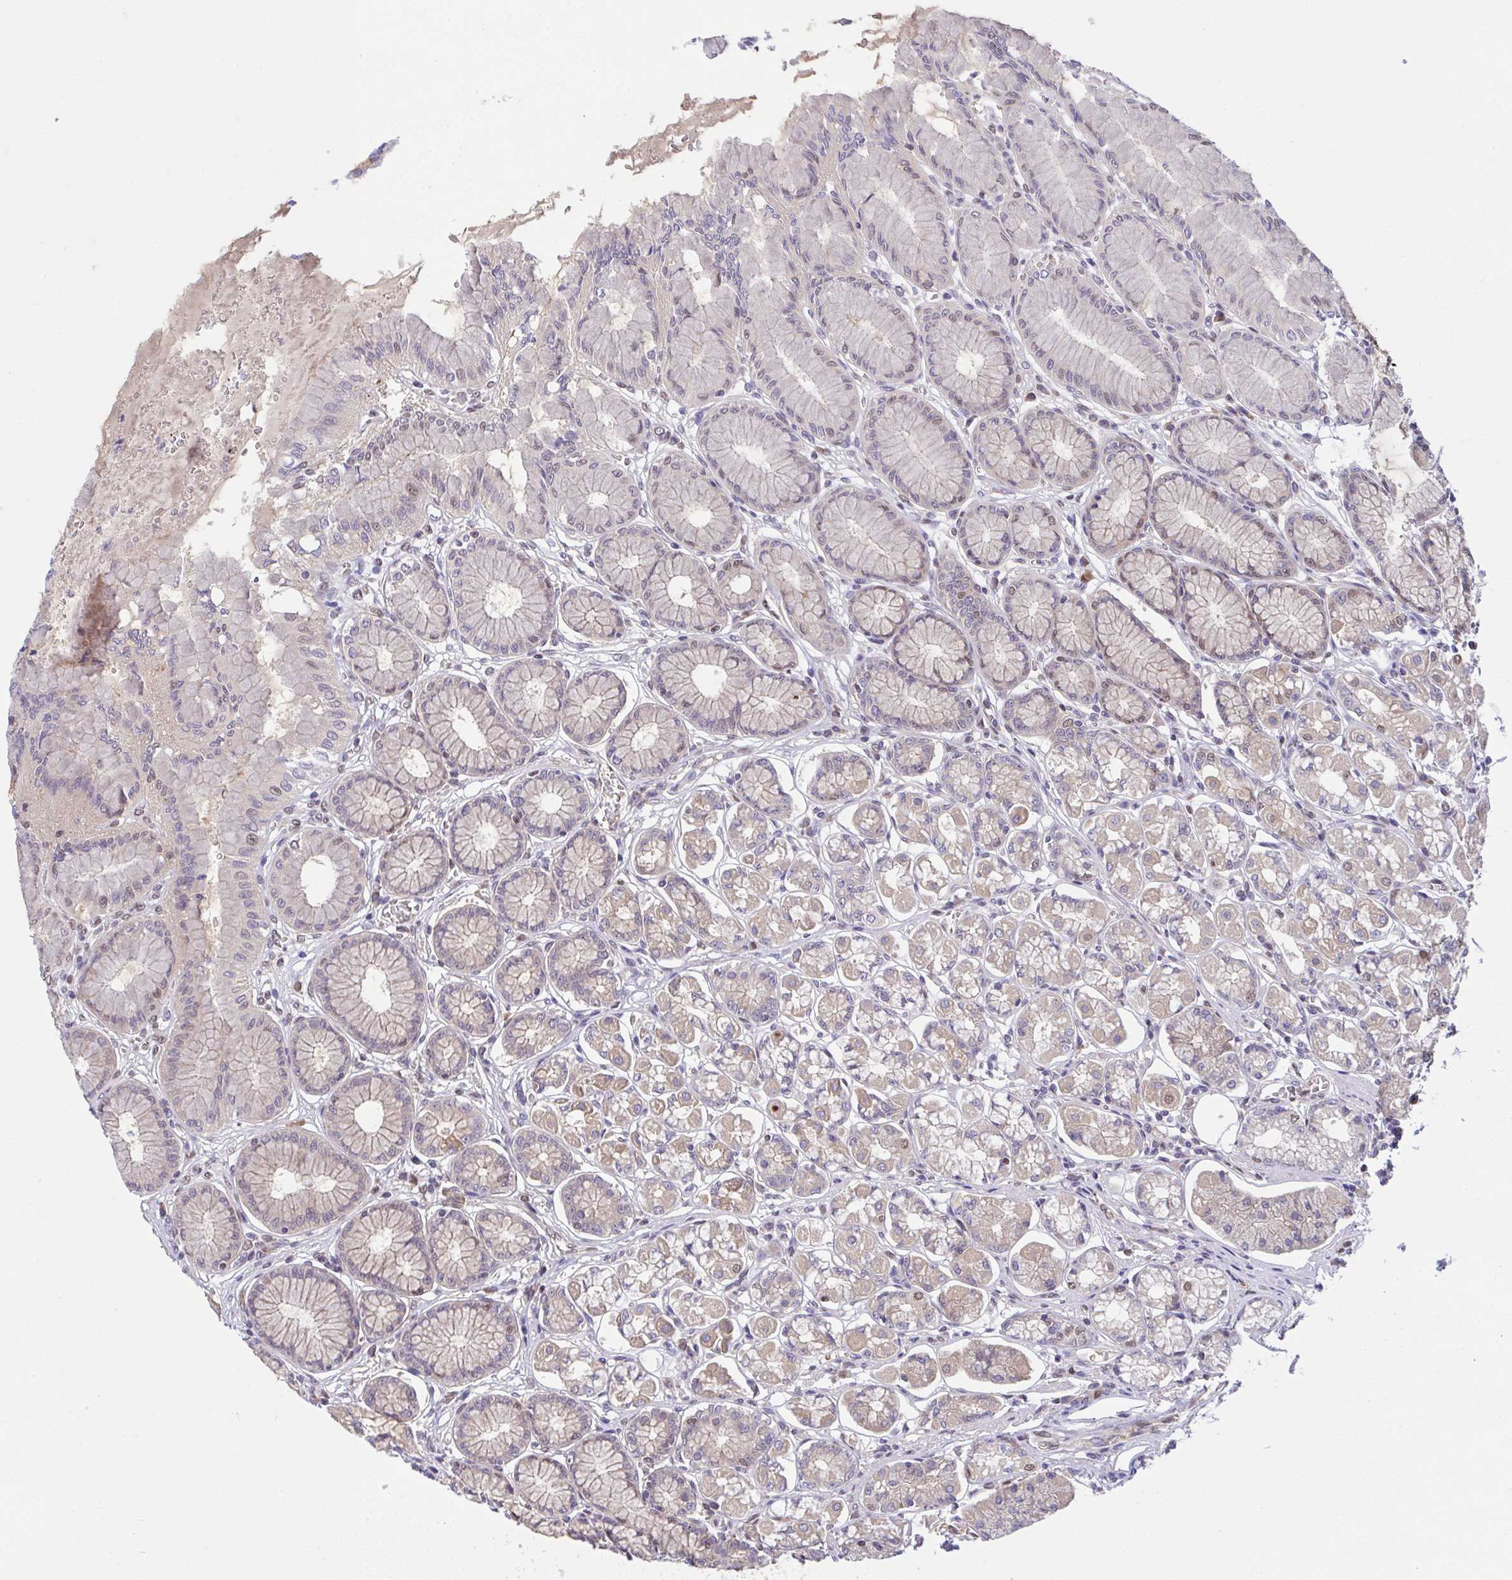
{"staining": {"intensity": "moderate", "quantity": "<25%", "location": "cytoplasmic/membranous,nuclear"}, "tissue": "stomach", "cell_type": "Glandular cells", "image_type": "normal", "snomed": [{"axis": "morphology", "description": "Normal tissue, NOS"}, {"axis": "topography", "description": "Stomach"}, {"axis": "topography", "description": "Stomach, lower"}], "caption": "Stomach was stained to show a protein in brown. There is low levels of moderate cytoplasmic/membranous,nuclear staining in about <25% of glandular cells.", "gene": "C9orf64", "patient": {"sex": "male", "age": 76}}